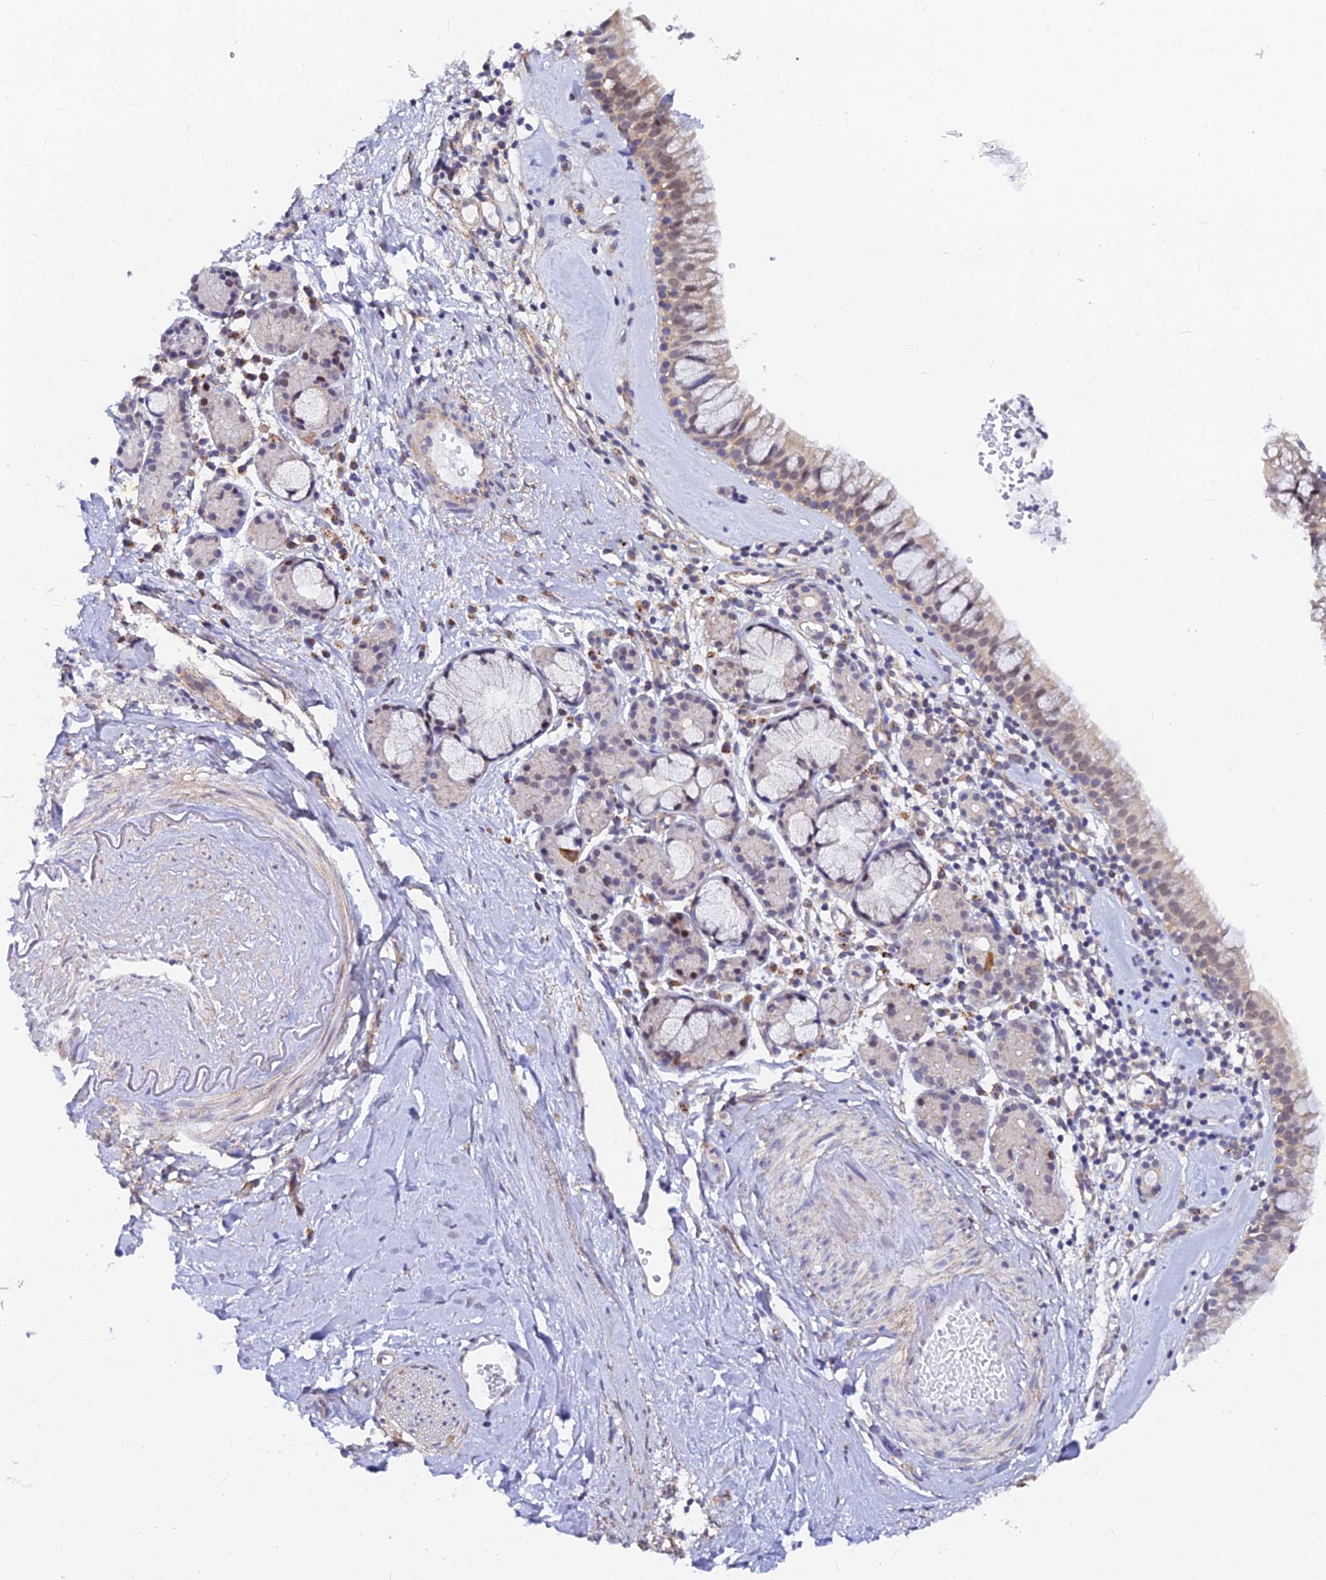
{"staining": {"intensity": "weak", "quantity": "<25%", "location": "cytoplasmic/membranous"}, "tissue": "nasopharynx", "cell_type": "Respiratory epithelial cells", "image_type": "normal", "snomed": [{"axis": "morphology", "description": "Normal tissue, NOS"}, {"axis": "topography", "description": "Nasopharynx"}], "caption": "High magnification brightfield microscopy of benign nasopharynx stained with DAB (brown) and counterstained with hematoxylin (blue): respiratory epithelial cells show no significant staining.", "gene": "VSTM2L", "patient": {"sex": "male", "age": 82}}